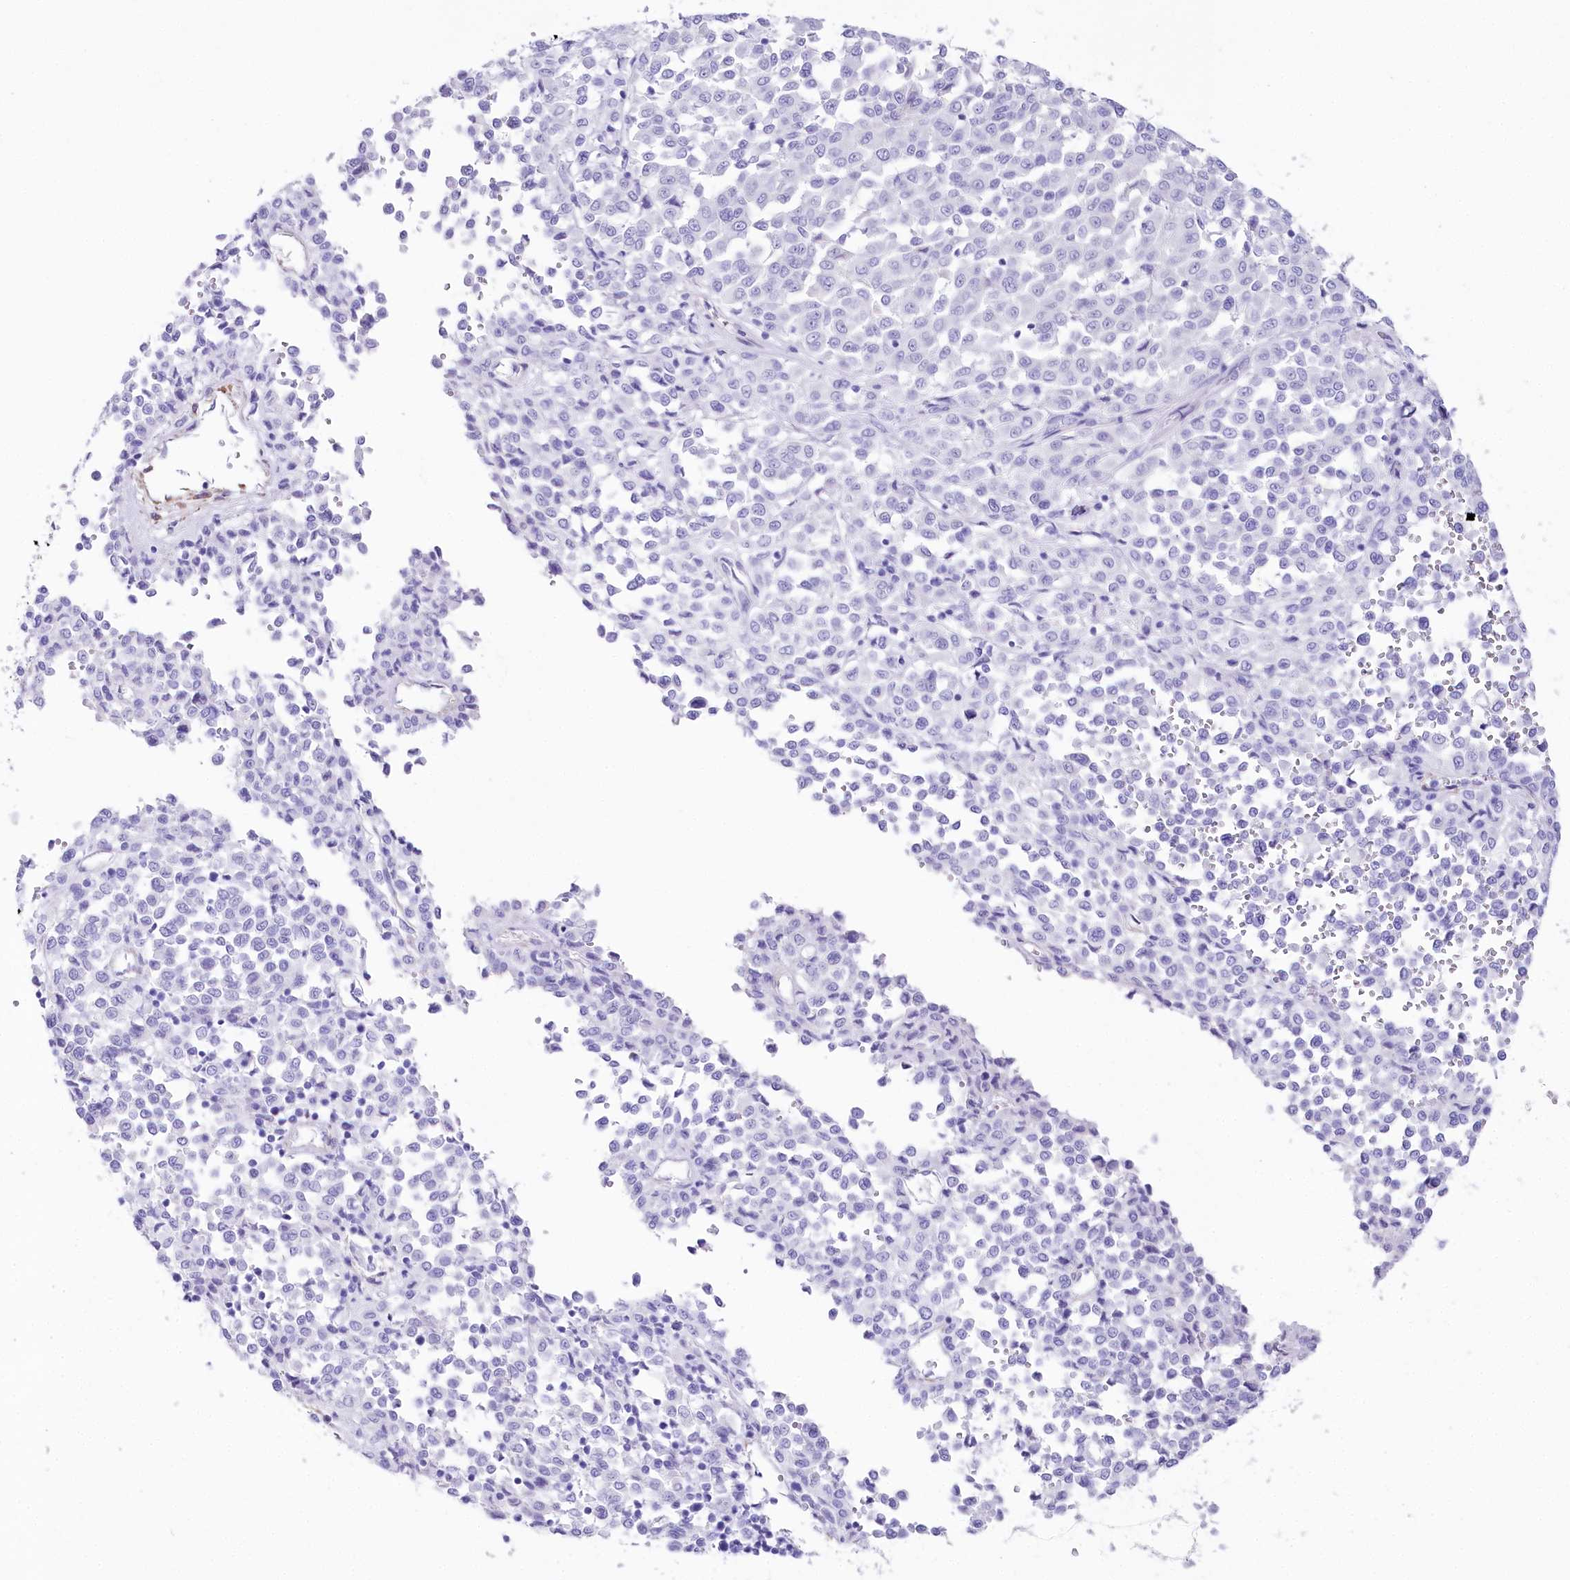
{"staining": {"intensity": "negative", "quantity": "none", "location": "none"}, "tissue": "melanoma", "cell_type": "Tumor cells", "image_type": "cancer", "snomed": [{"axis": "morphology", "description": "Malignant melanoma, Metastatic site"}, {"axis": "topography", "description": "Pancreas"}], "caption": "IHC photomicrograph of human melanoma stained for a protein (brown), which demonstrates no positivity in tumor cells.", "gene": "CSN3", "patient": {"sex": "female", "age": 30}}